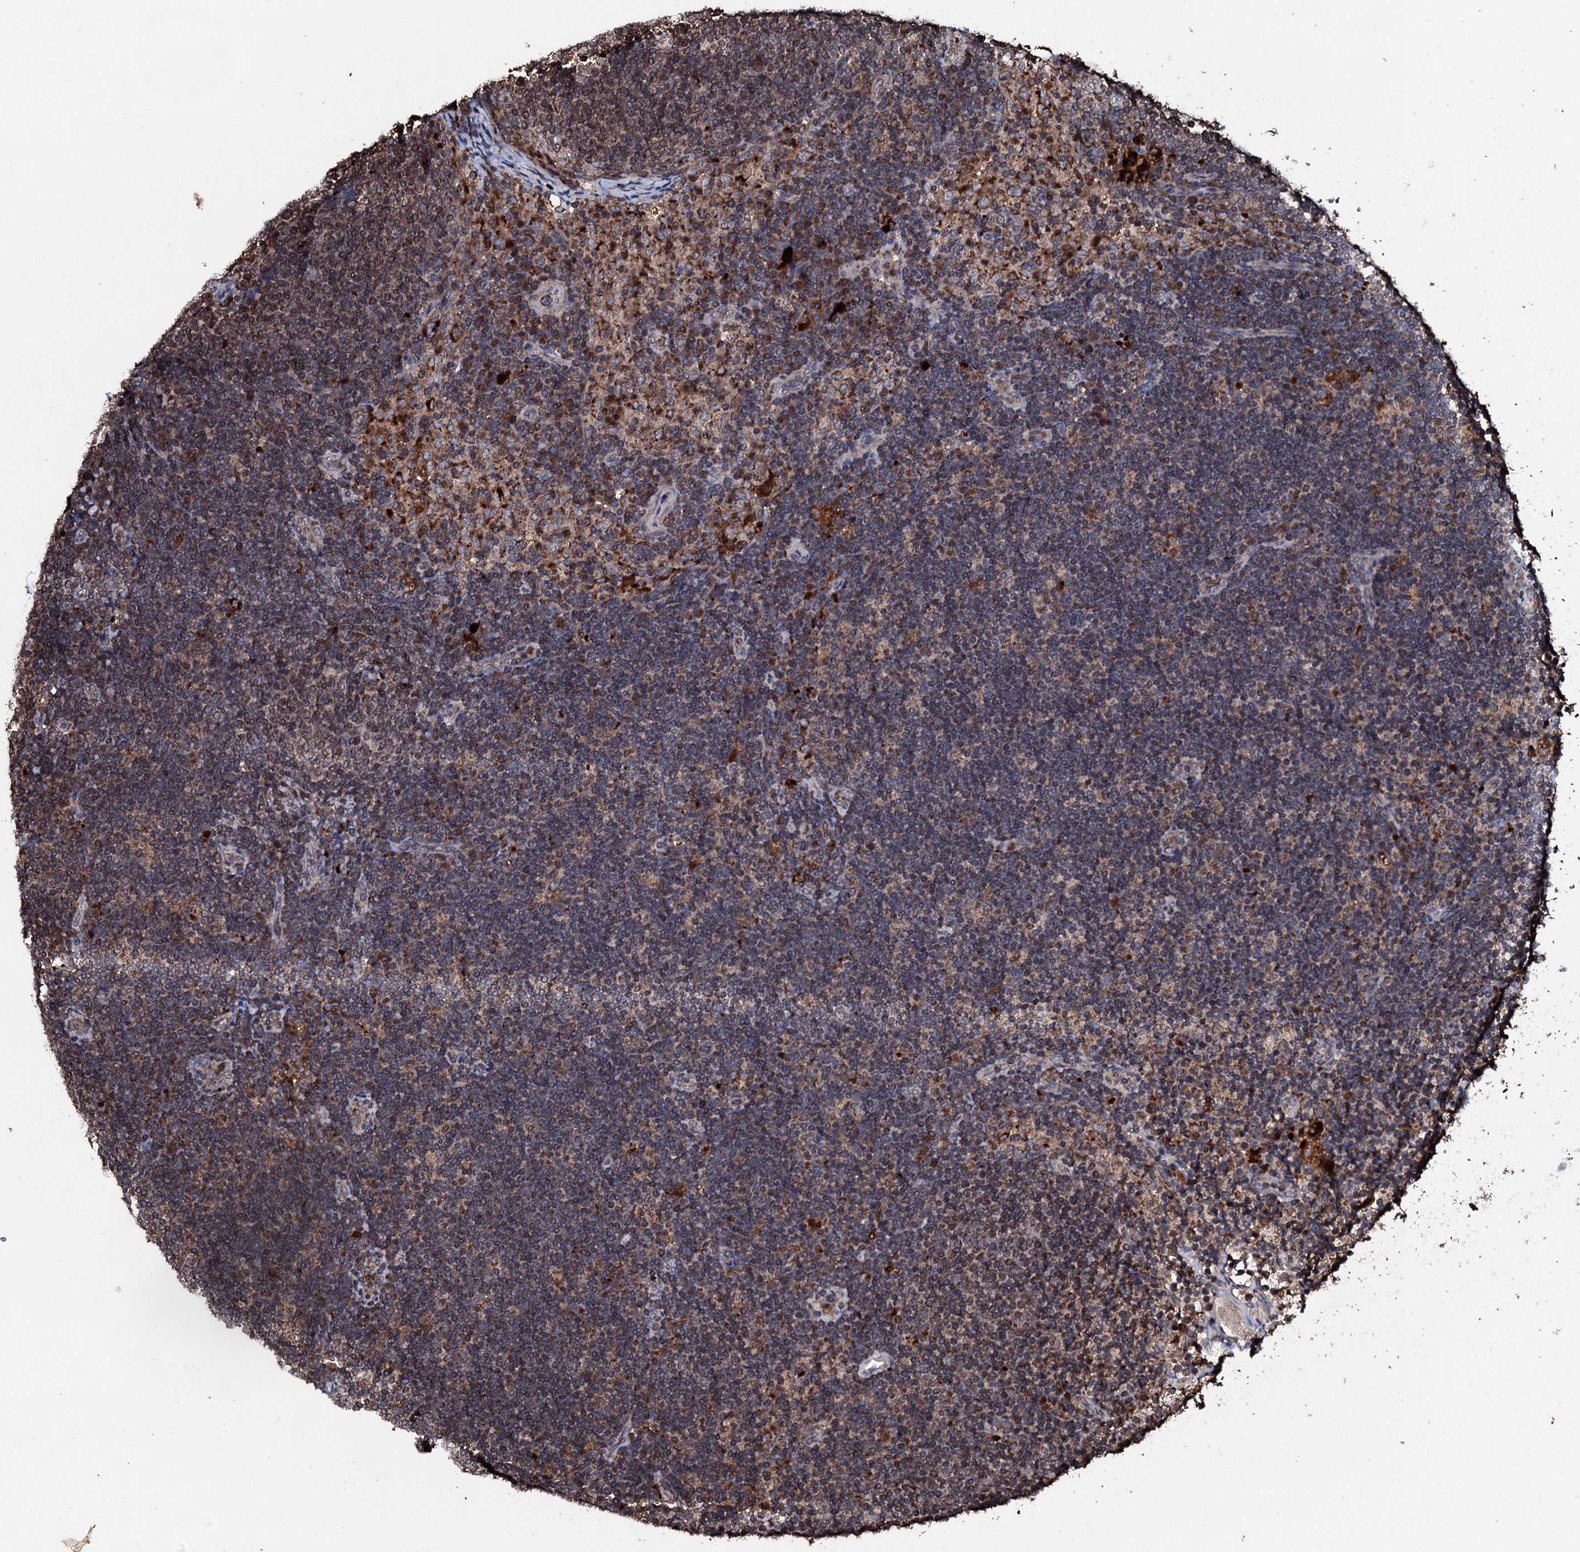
{"staining": {"intensity": "moderate", "quantity": "<25%", "location": "cytoplasmic/membranous"}, "tissue": "lymph node", "cell_type": "Germinal center cells", "image_type": "normal", "snomed": [{"axis": "morphology", "description": "Normal tissue, NOS"}, {"axis": "topography", "description": "Lymph node"}], "caption": "Immunohistochemistry (IHC) micrograph of normal human lymph node stained for a protein (brown), which displays low levels of moderate cytoplasmic/membranous expression in approximately <25% of germinal center cells.", "gene": "SDHAF2", "patient": {"sex": "female", "age": 70}}